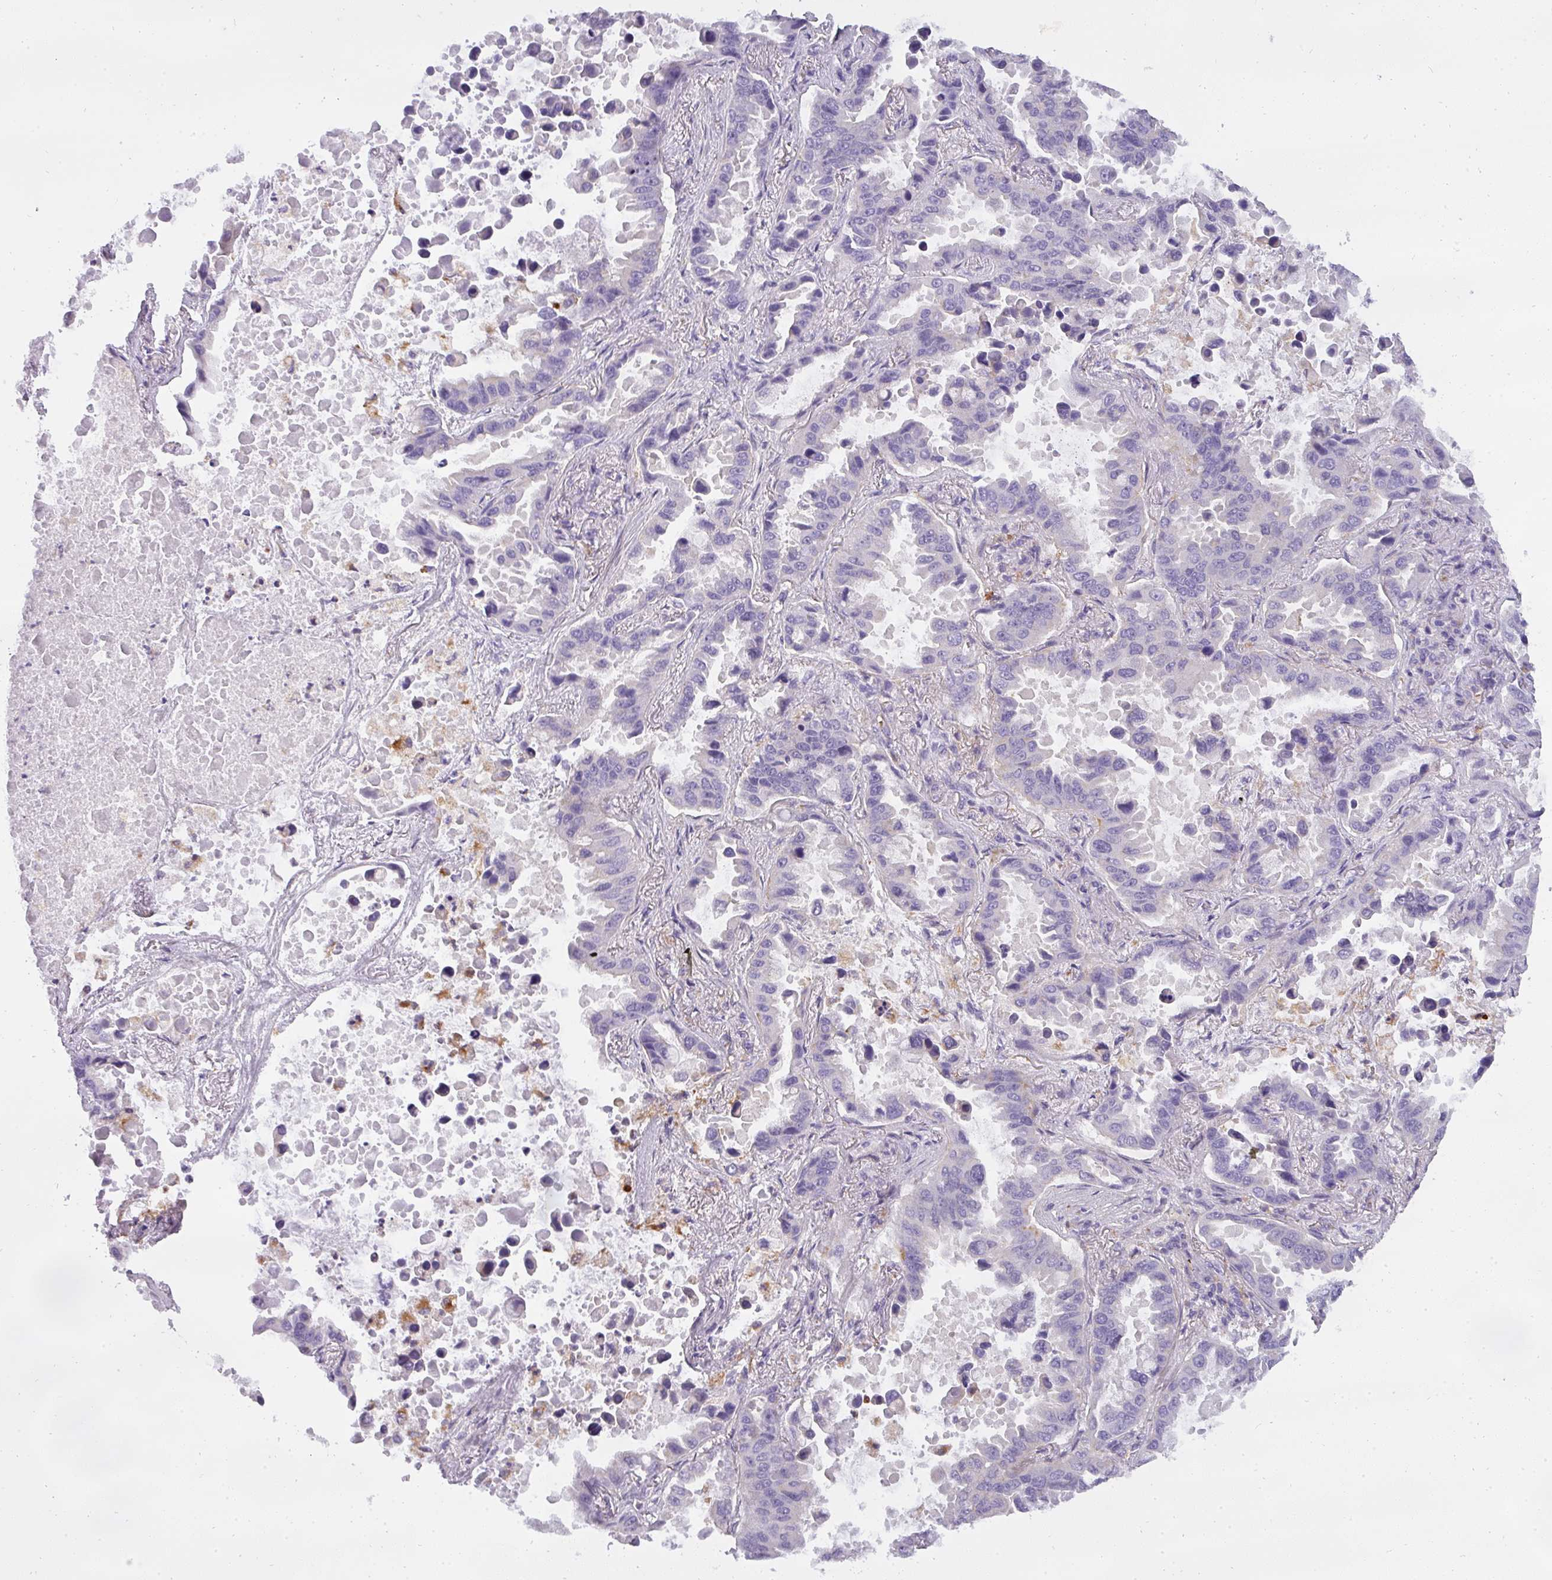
{"staining": {"intensity": "weak", "quantity": "<25%", "location": "cytoplasmic/membranous"}, "tissue": "lung cancer", "cell_type": "Tumor cells", "image_type": "cancer", "snomed": [{"axis": "morphology", "description": "Adenocarcinoma, NOS"}, {"axis": "topography", "description": "Lung"}], "caption": "DAB immunohistochemical staining of lung cancer demonstrates no significant expression in tumor cells.", "gene": "ATP6V1D", "patient": {"sex": "male", "age": 64}}